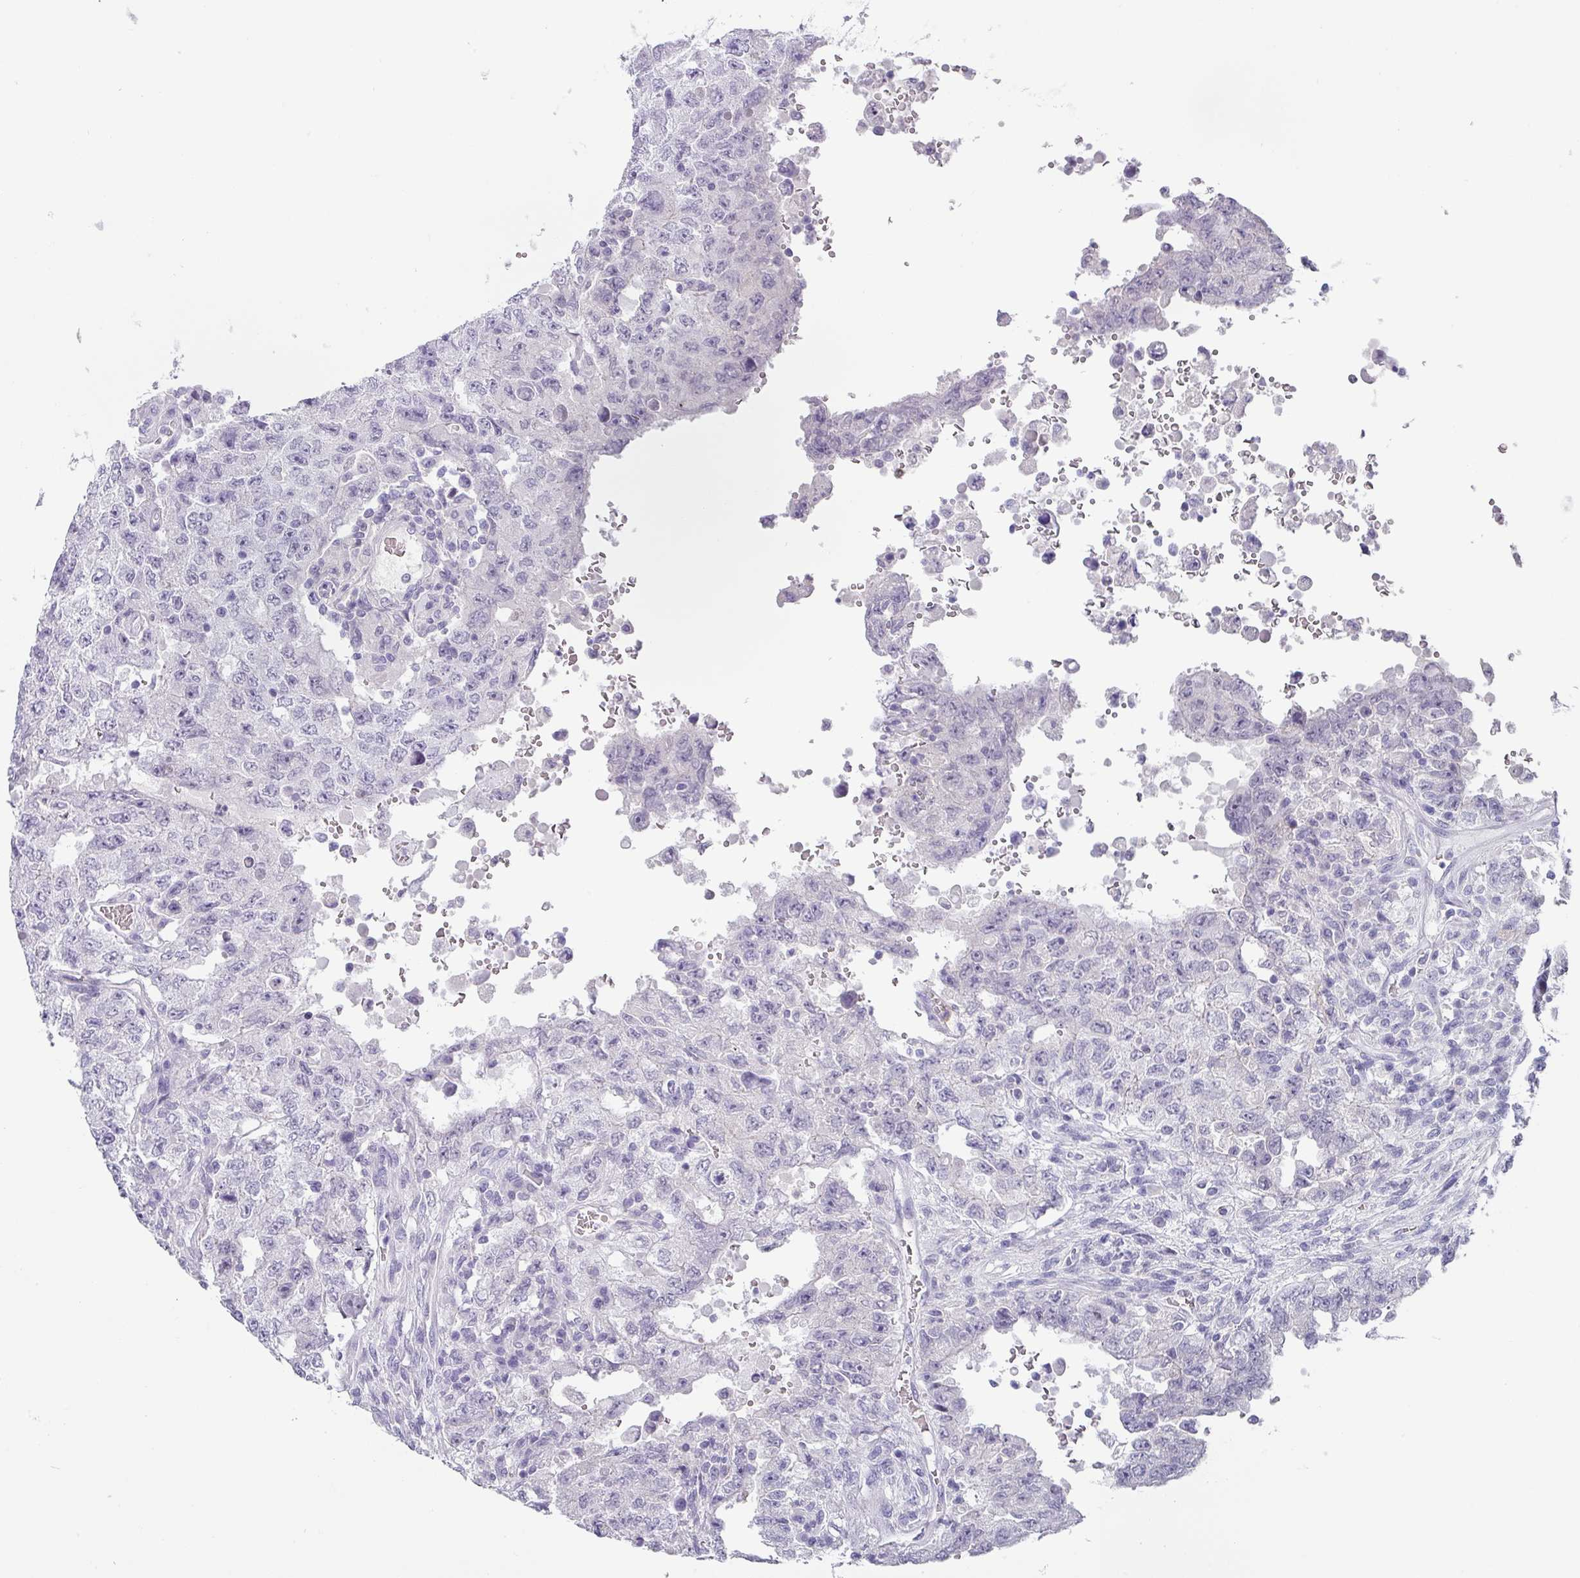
{"staining": {"intensity": "negative", "quantity": "none", "location": "none"}, "tissue": "testis cancer", "cell_type": "Tumor cells", "image_type": "cancer", "snomed": [{"axis": "morphology", "description": "Carcinoma, Embryonal, NOS"}, {"axis": "topography", "description": "Testis"}], "caption": "High magnification brightfield microscopy of testis embryonal carcinoma stained with DAB (brown) and counterstained with hematoxylin (blue): tumor cells show no significant staining.", "gene": "BTLA", "patient": {"sex": "male", "age": 26}}